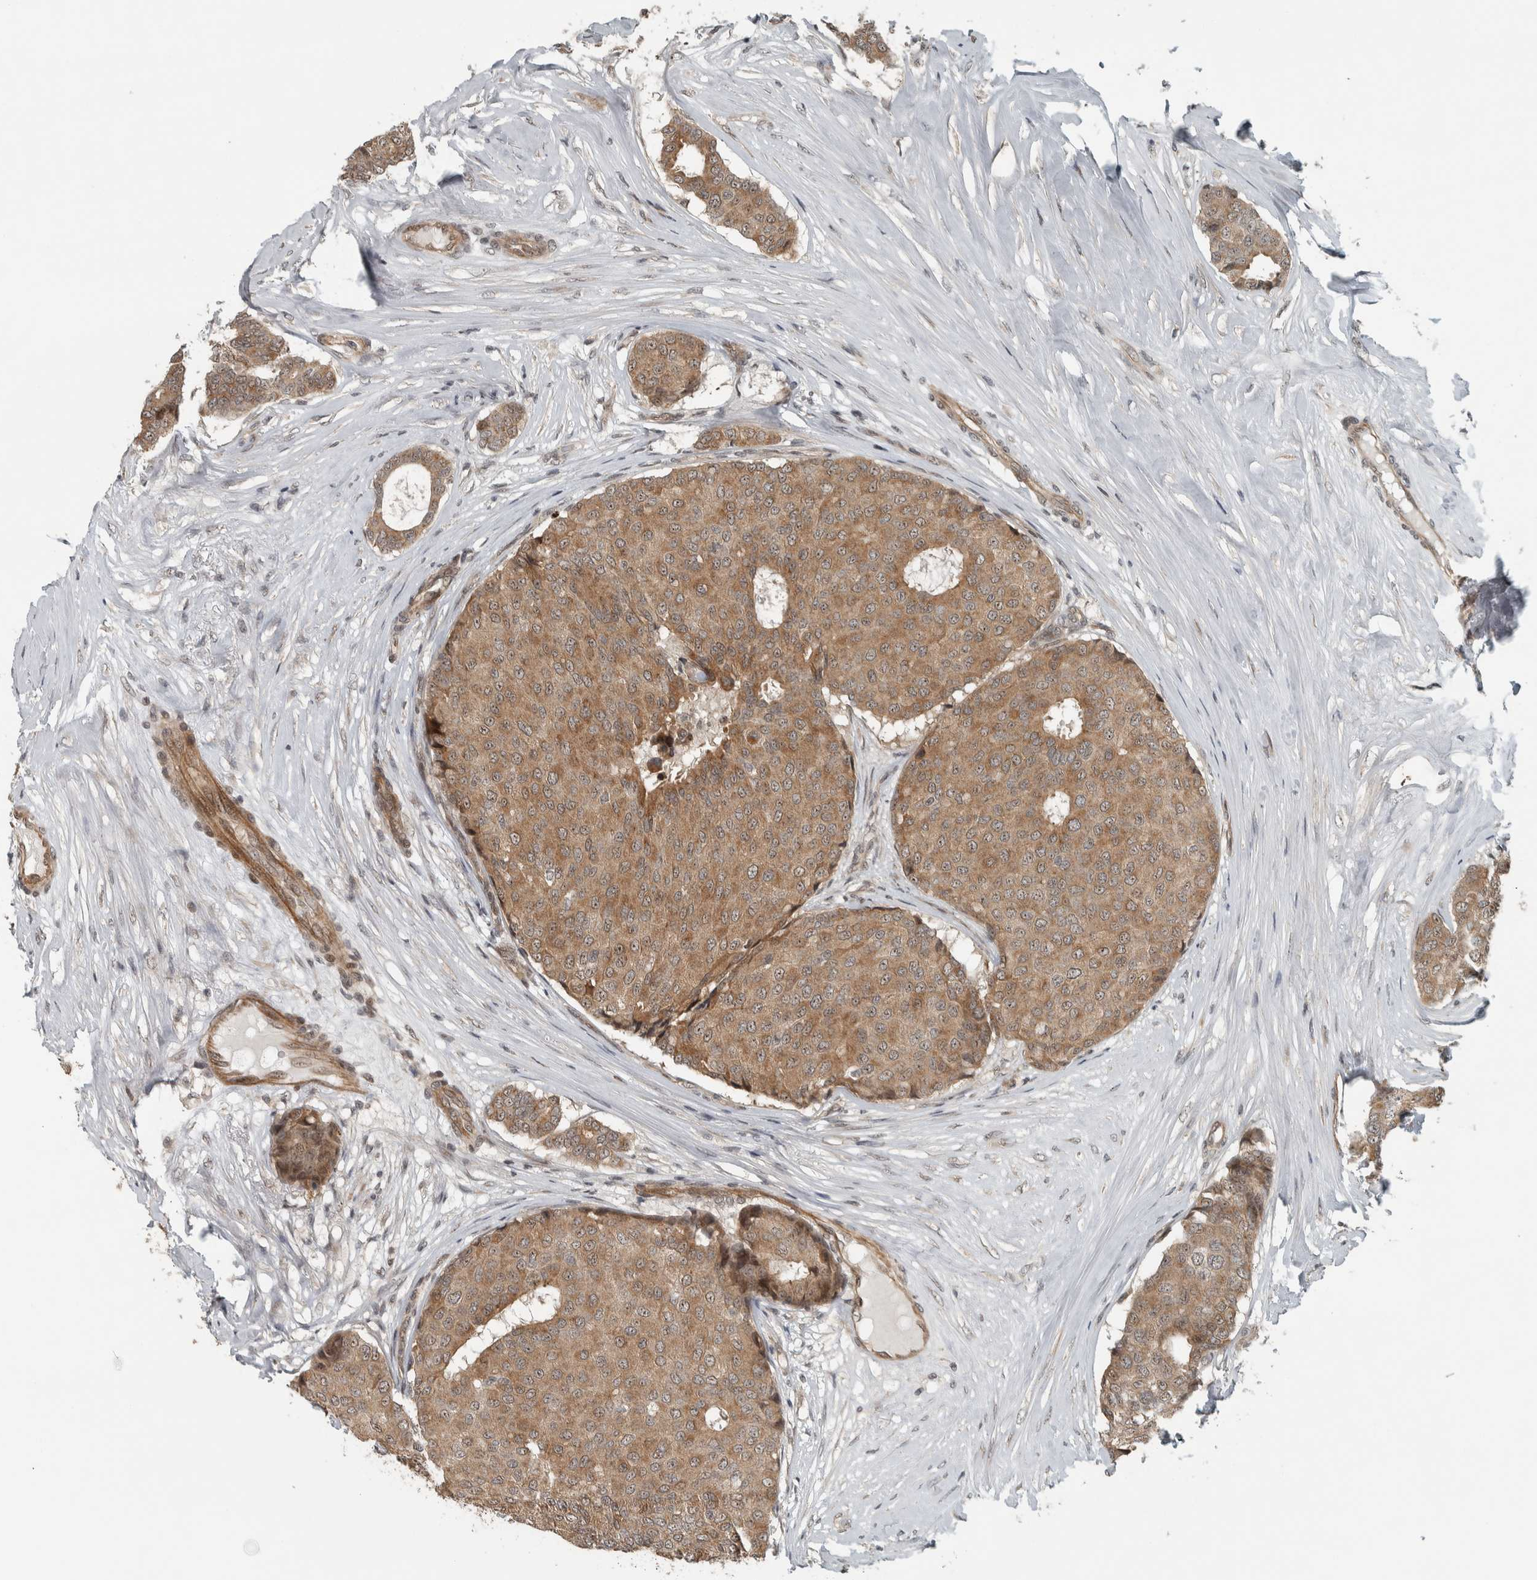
{"staining": {"intensity": "moderate", "quantity": ">75%", "location": "cytoplasmic/membranous"}, "tissue": "breast cancer", "cell_type": "Tumor cells", "image_type": "cancer", "snomed": [{"axis": "morphology", "description": "Duct carcinoma"}, {"axis": "topography", "description": "Breast"}], "caption": "Protein analysis of breast cancer (invasive ductal carcinoma) tissue demonstrates moderate cytoplasmic/membranous staining in approximately >75% of tumor cells.", "gene": "NAPG", "patient": {"sex": "female", "age": 75}}